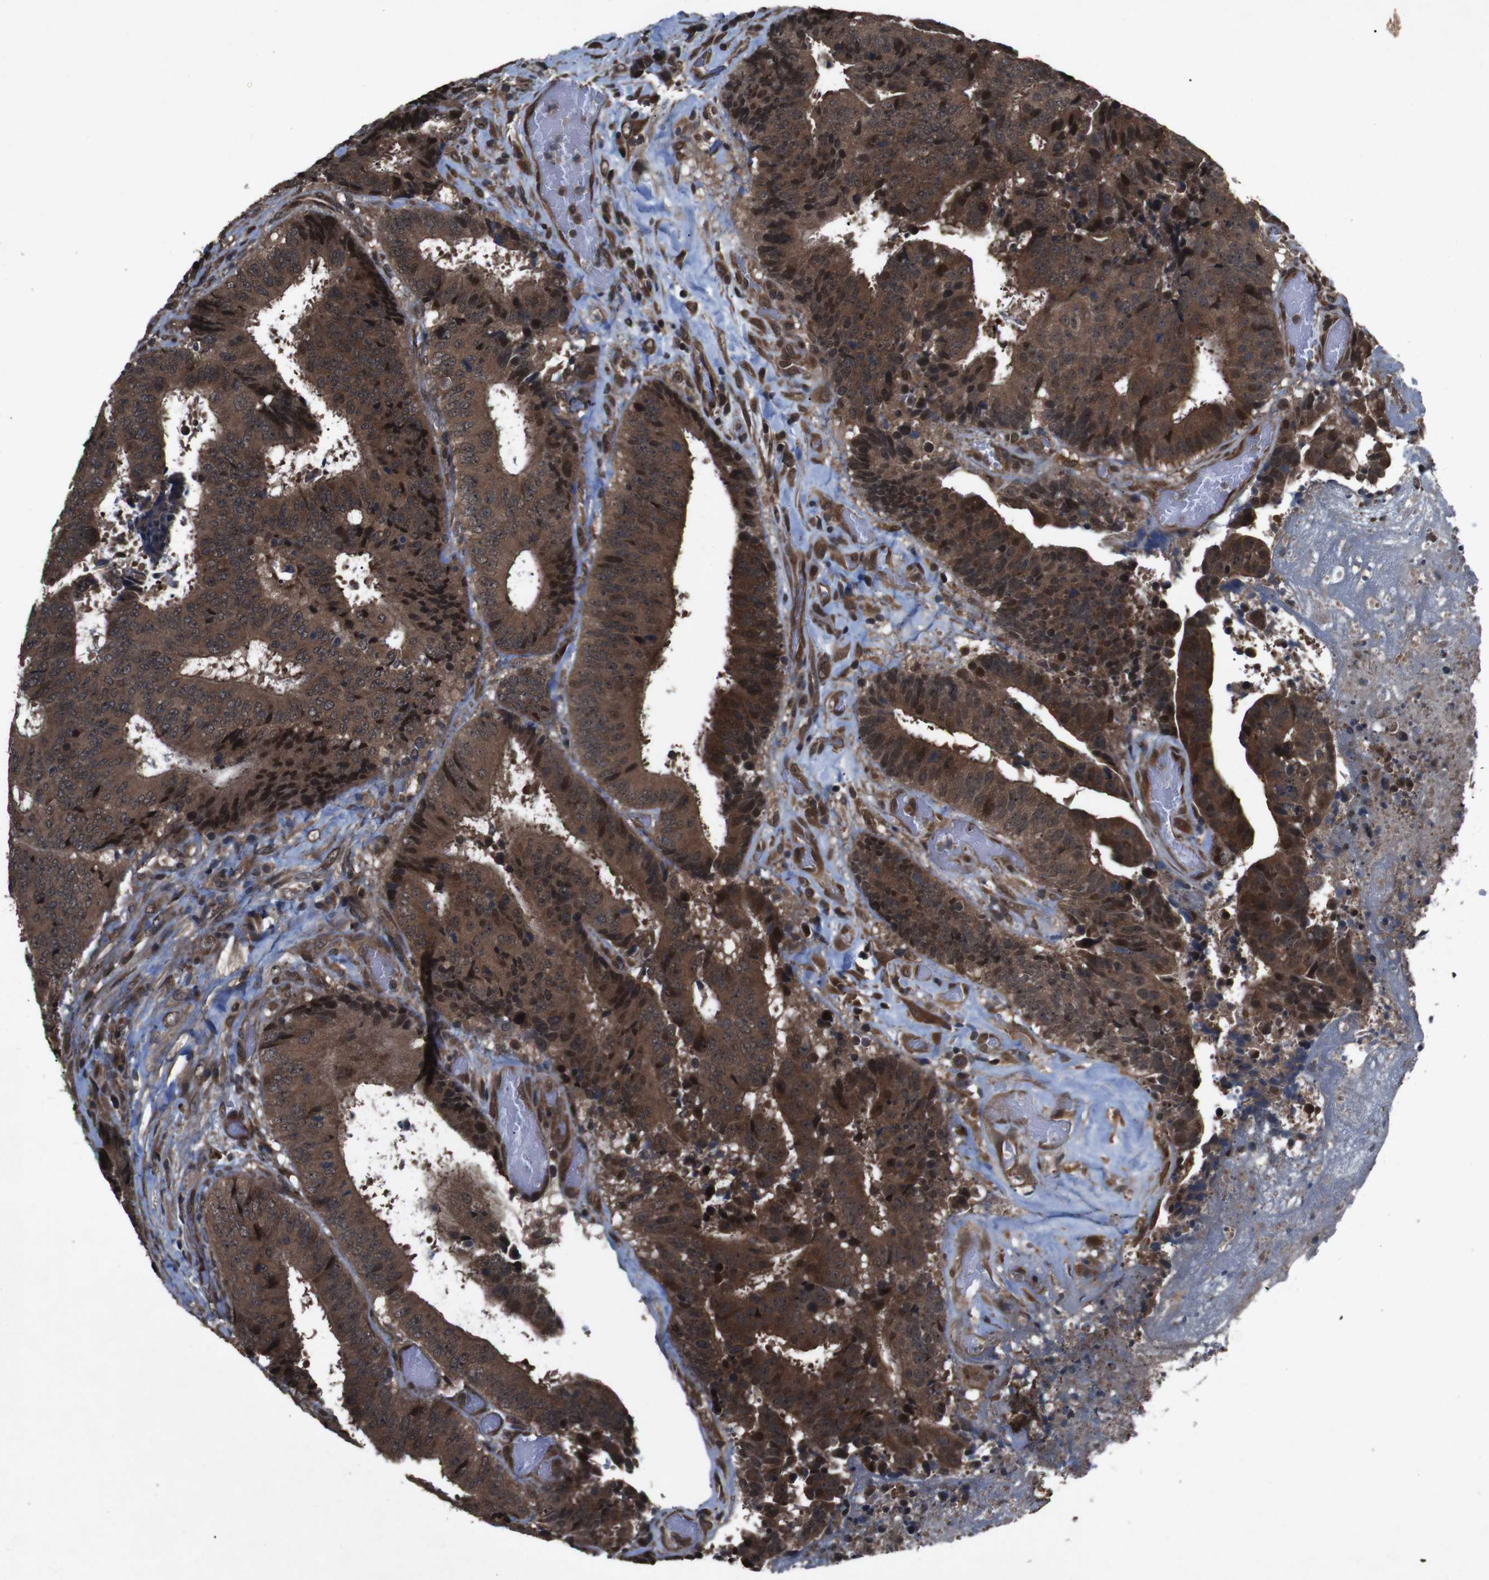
{"staining": {"intensity": "strong", "quantity": ">75%", "location": "cytoplasmic/membranous,nuclear"}, "tissue": "colorectal cancer", "cell_type": "Tumor cells", "image_type": "cancer", "snomed": [{"axis": "morphology", "description": "Adenocarcinoma, NOS"}, {"axis": "topography", "description": "Rectum"}], "caption": "Immunohistochemical staining of human colorectal adenocarcinoma reveals high levels of strong cytoplasmic/membranous and nuclear staining in approximately >75% of tumor cells.", "gene": "SOCS1", "patient": {"sex": "male", "age": 72}}